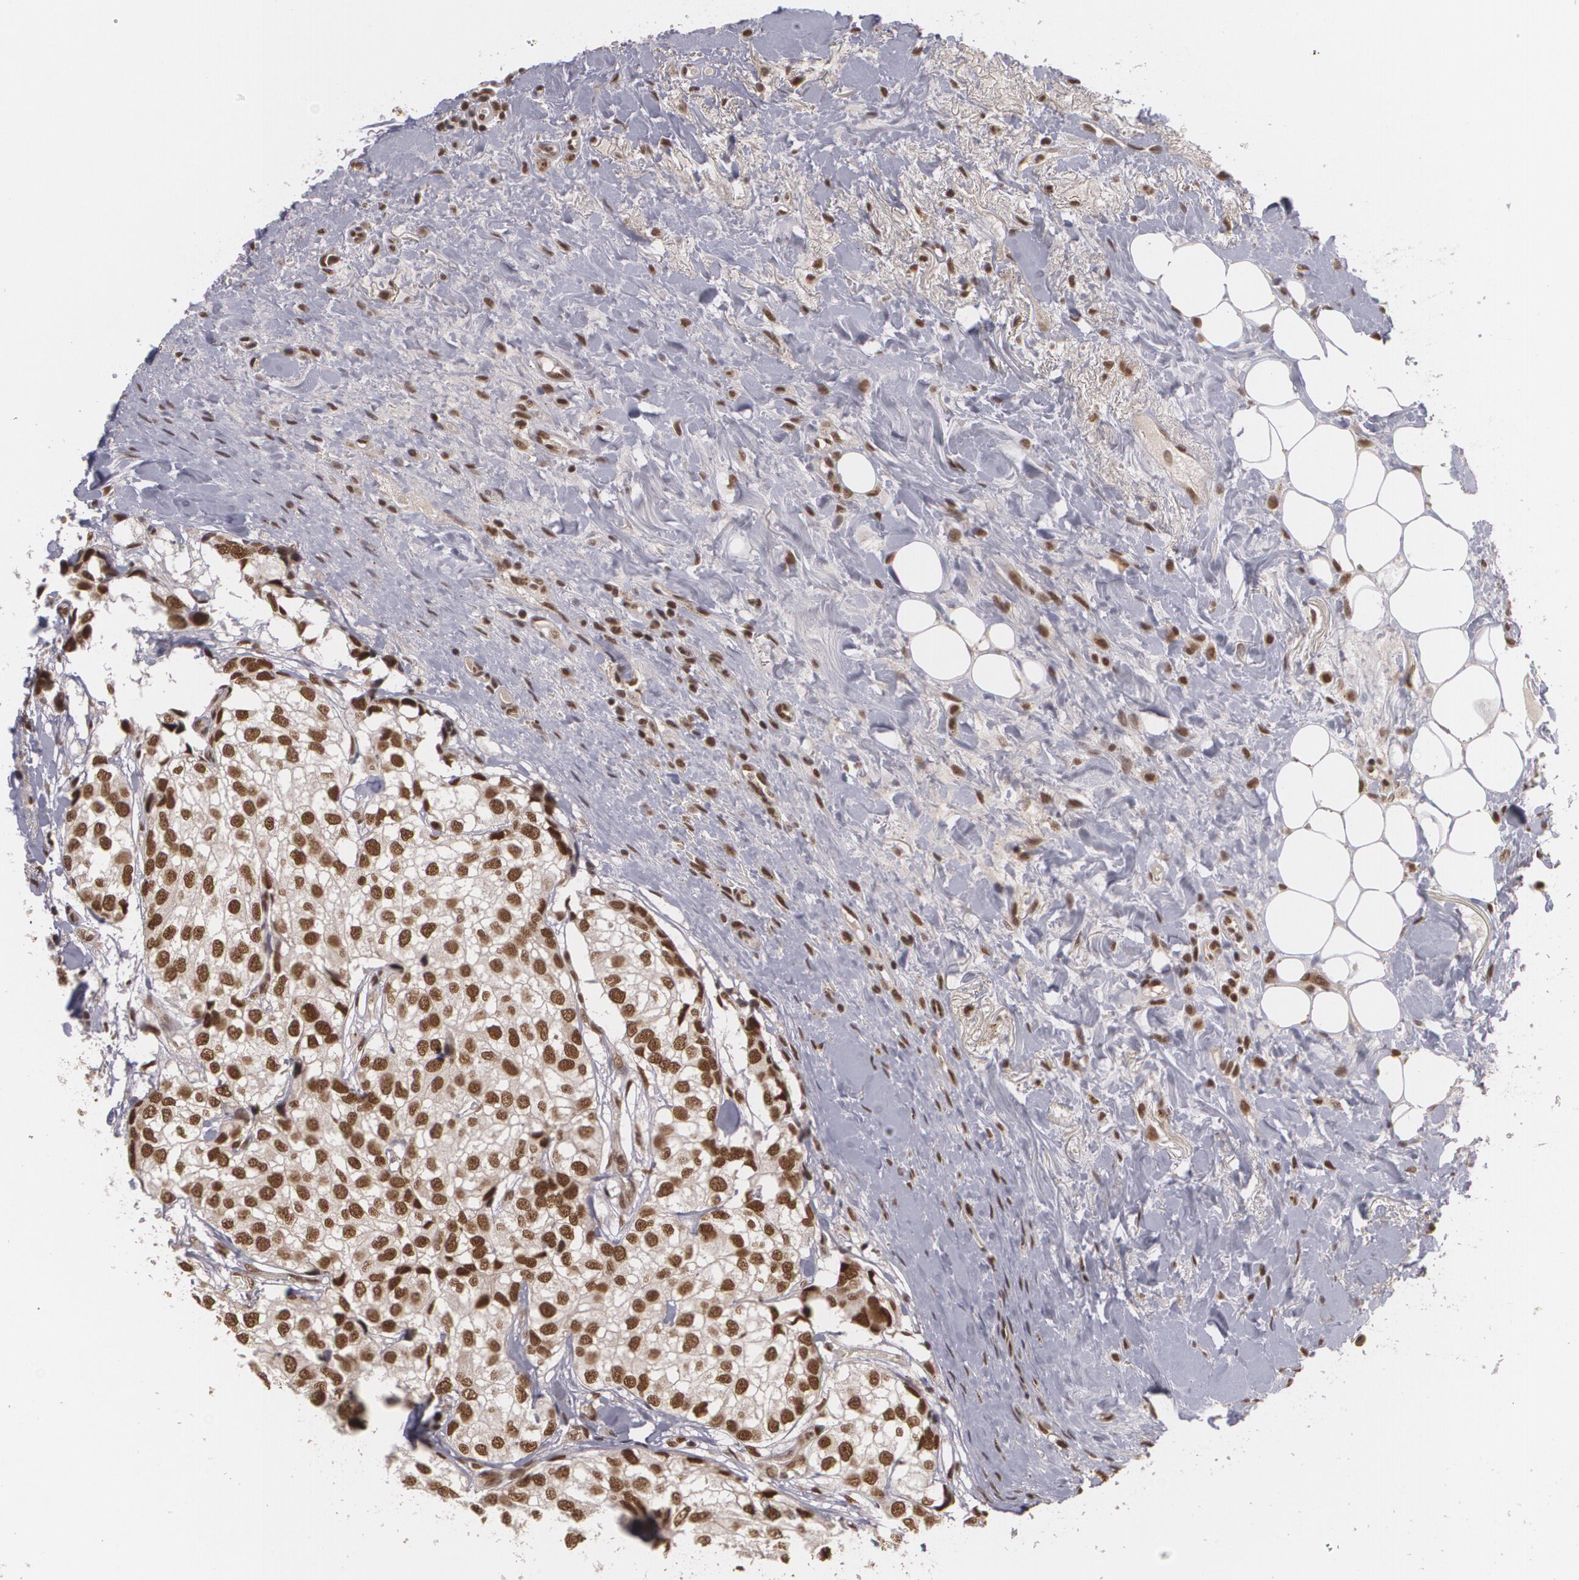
{"staining": {"intensity": "strong", "quantity": ">75%", "location": "nuclear"}, "tissue": "breast cancer", "cell_type": "Tumor cells", "image_type": "cancer", "snomed": [{"axis": "morphology", "description": "Duct carcinoma"}, {"axis": "topography", "description": "Breast"}], "caption": "DAB (3,3'-diaminobenzidine) immunohistochemical staining of human breast cancer (invasive ductal carcinoma) reveals strong nuclear protein expression in about >75% of tumor cells. The staining was performed using DAB, with brown indicating positive protein expression. Nuclei are stained blue with hematoxylin.", "gene": "RXRB", "patient": {"sex": "female", "age": 68}}